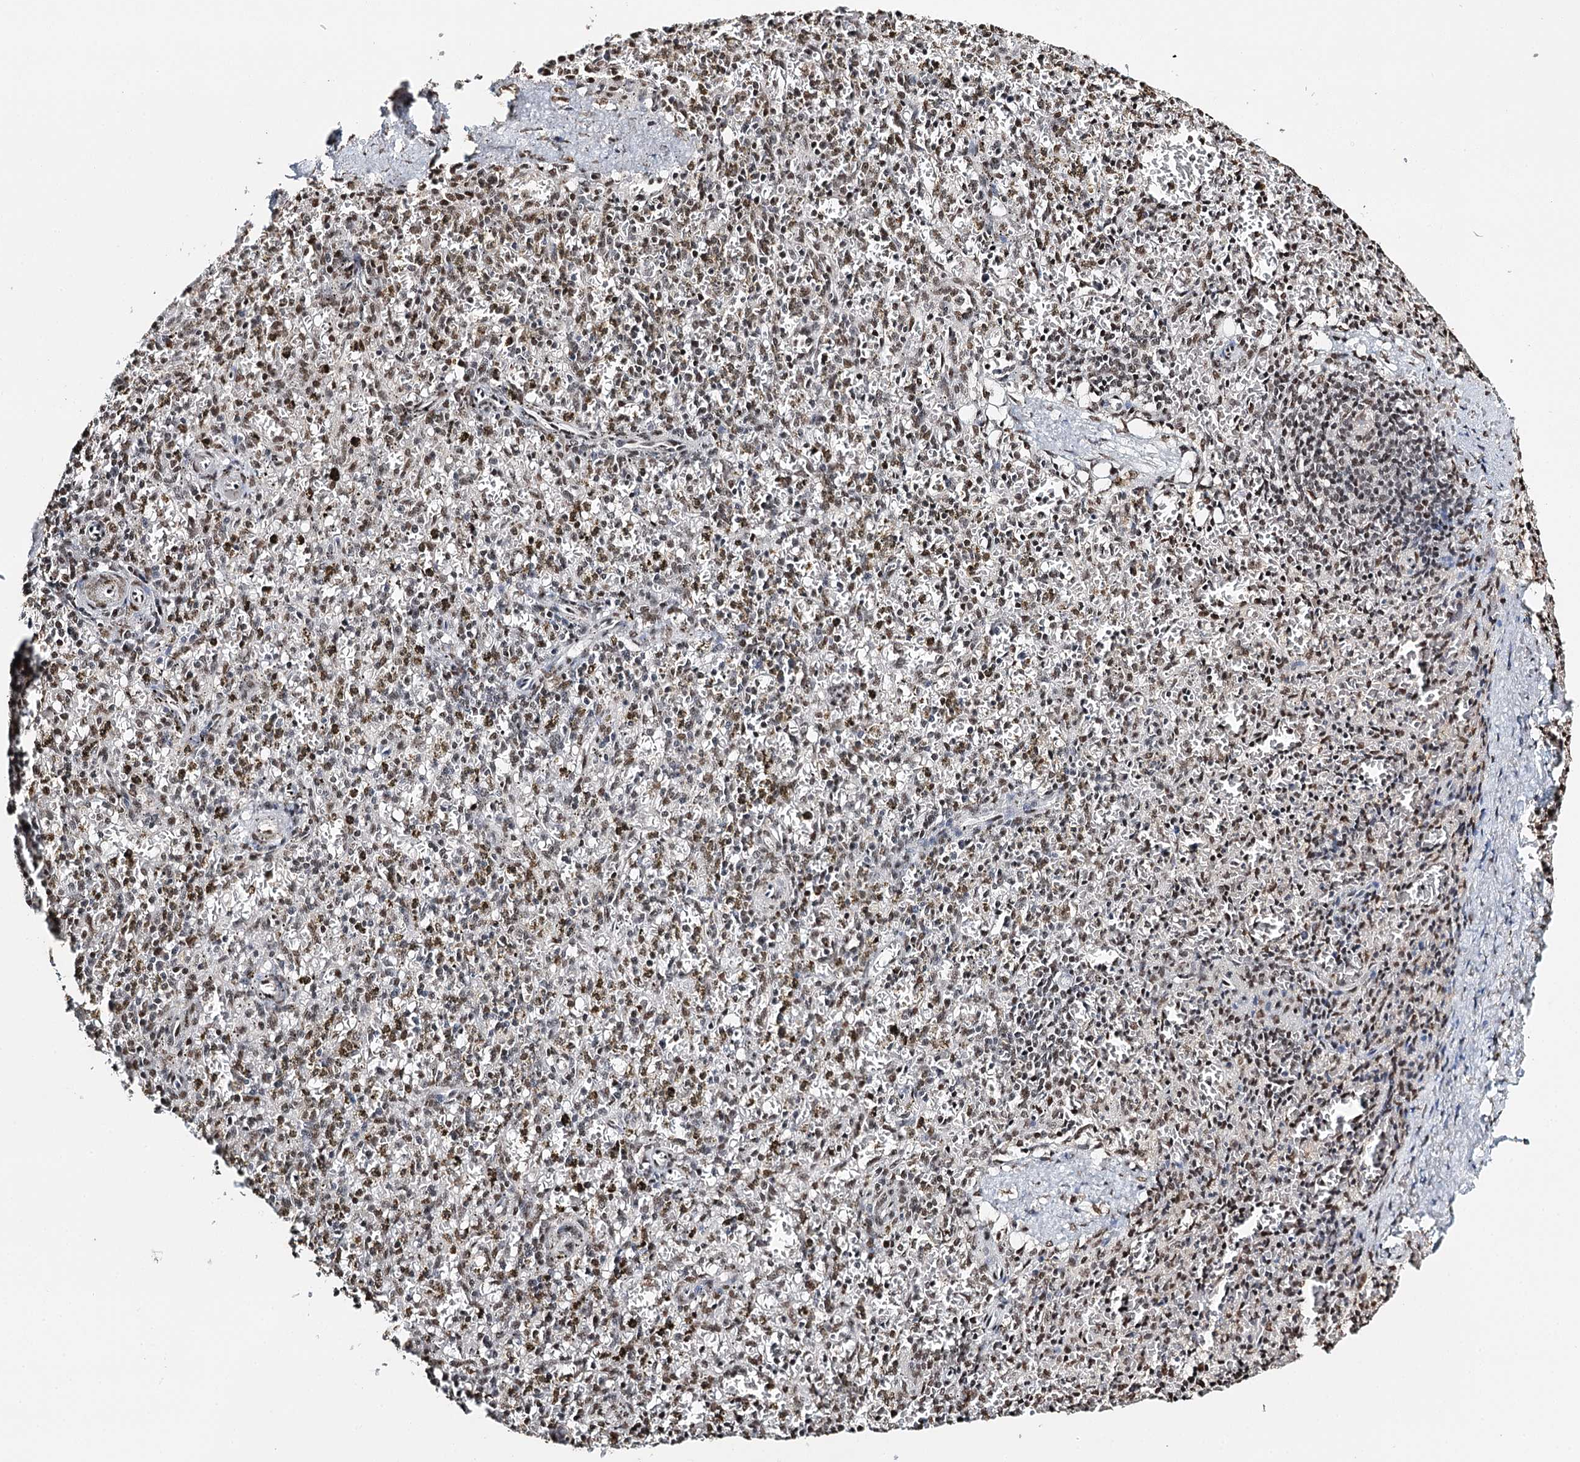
{"staining": {"intensity": "moderate", "quantity": "25%-75%", "location": "nuclear"}, "tissue": "spleen", "cell_type": "Cells in red pulp", "image_type": "normal", "snomed": [{"axis": "morphology", "description": "Normal tissue, NOS"}, {"axis": "topography", "description": "Spleen"}], "caption": "Immunohistochemistry of normal human spleen displays medium levels of moderate nuclear expression in approximately 25%-75% of cells in red pulp. The staining is performed using DAB brown chromogen to label protein expression. The nuclei are counter-stained blue using hematoxylin.", "gene": "RPS27A", "patient": {"sex": "male", "age": 72}}